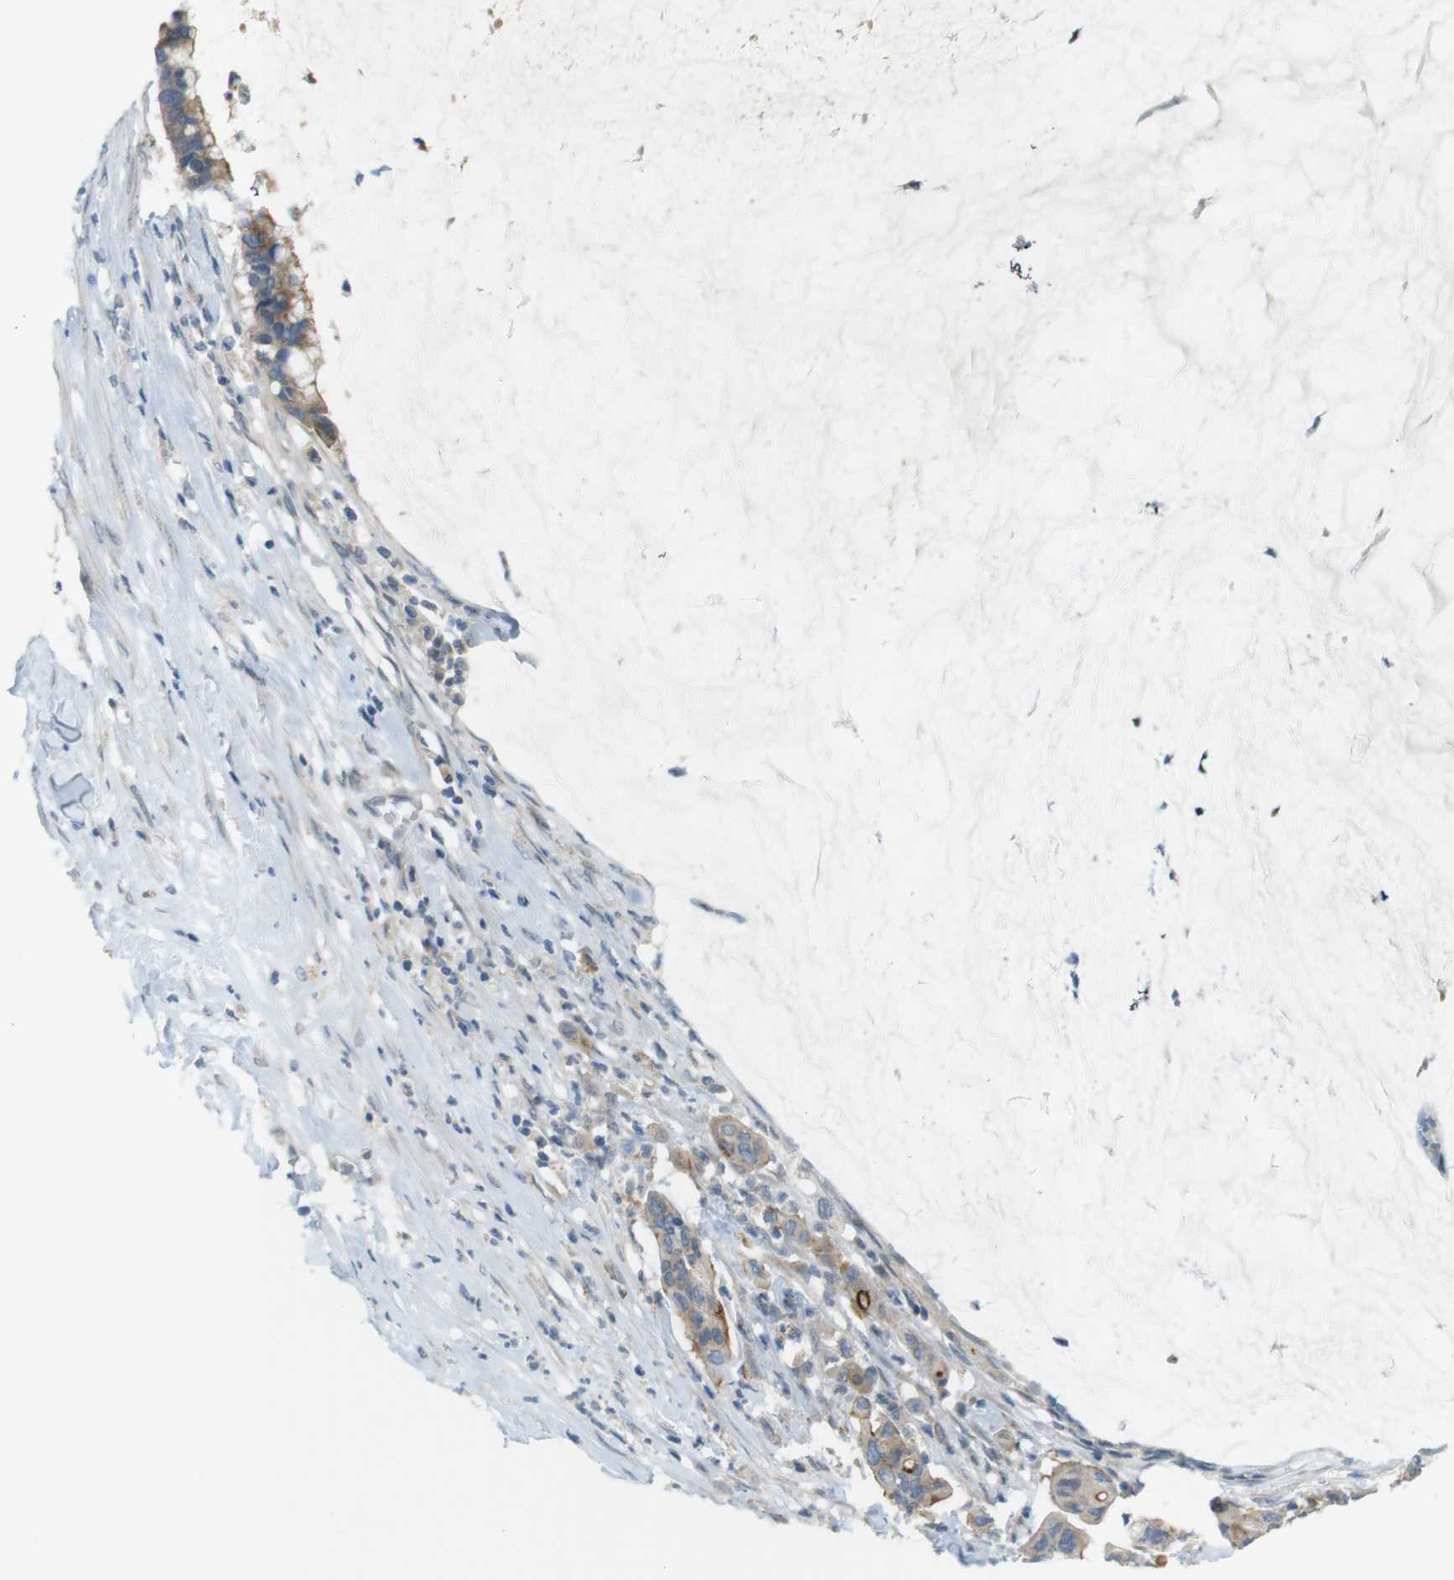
{"staining": {"intensity": "weak", "quantity": ">75%", "location": "cytoplasmic/membranous"}, "tissue": "pancreatic cancer", "cell_type": "Tumor cells", "image_type": "cancer", "snomed": [{"axis": "morphology", "description": "Adenocarcinoma, NOS"}, {"axis": "topography", "description": "Pancreas"}], "caption": "Weak cytoplasmic/membranous expression is present in about >75% of tumor cells in pancreatic adenocarcinoma.", "gene": "UGT8", "patient": {"sex": "male", "age": 41}}